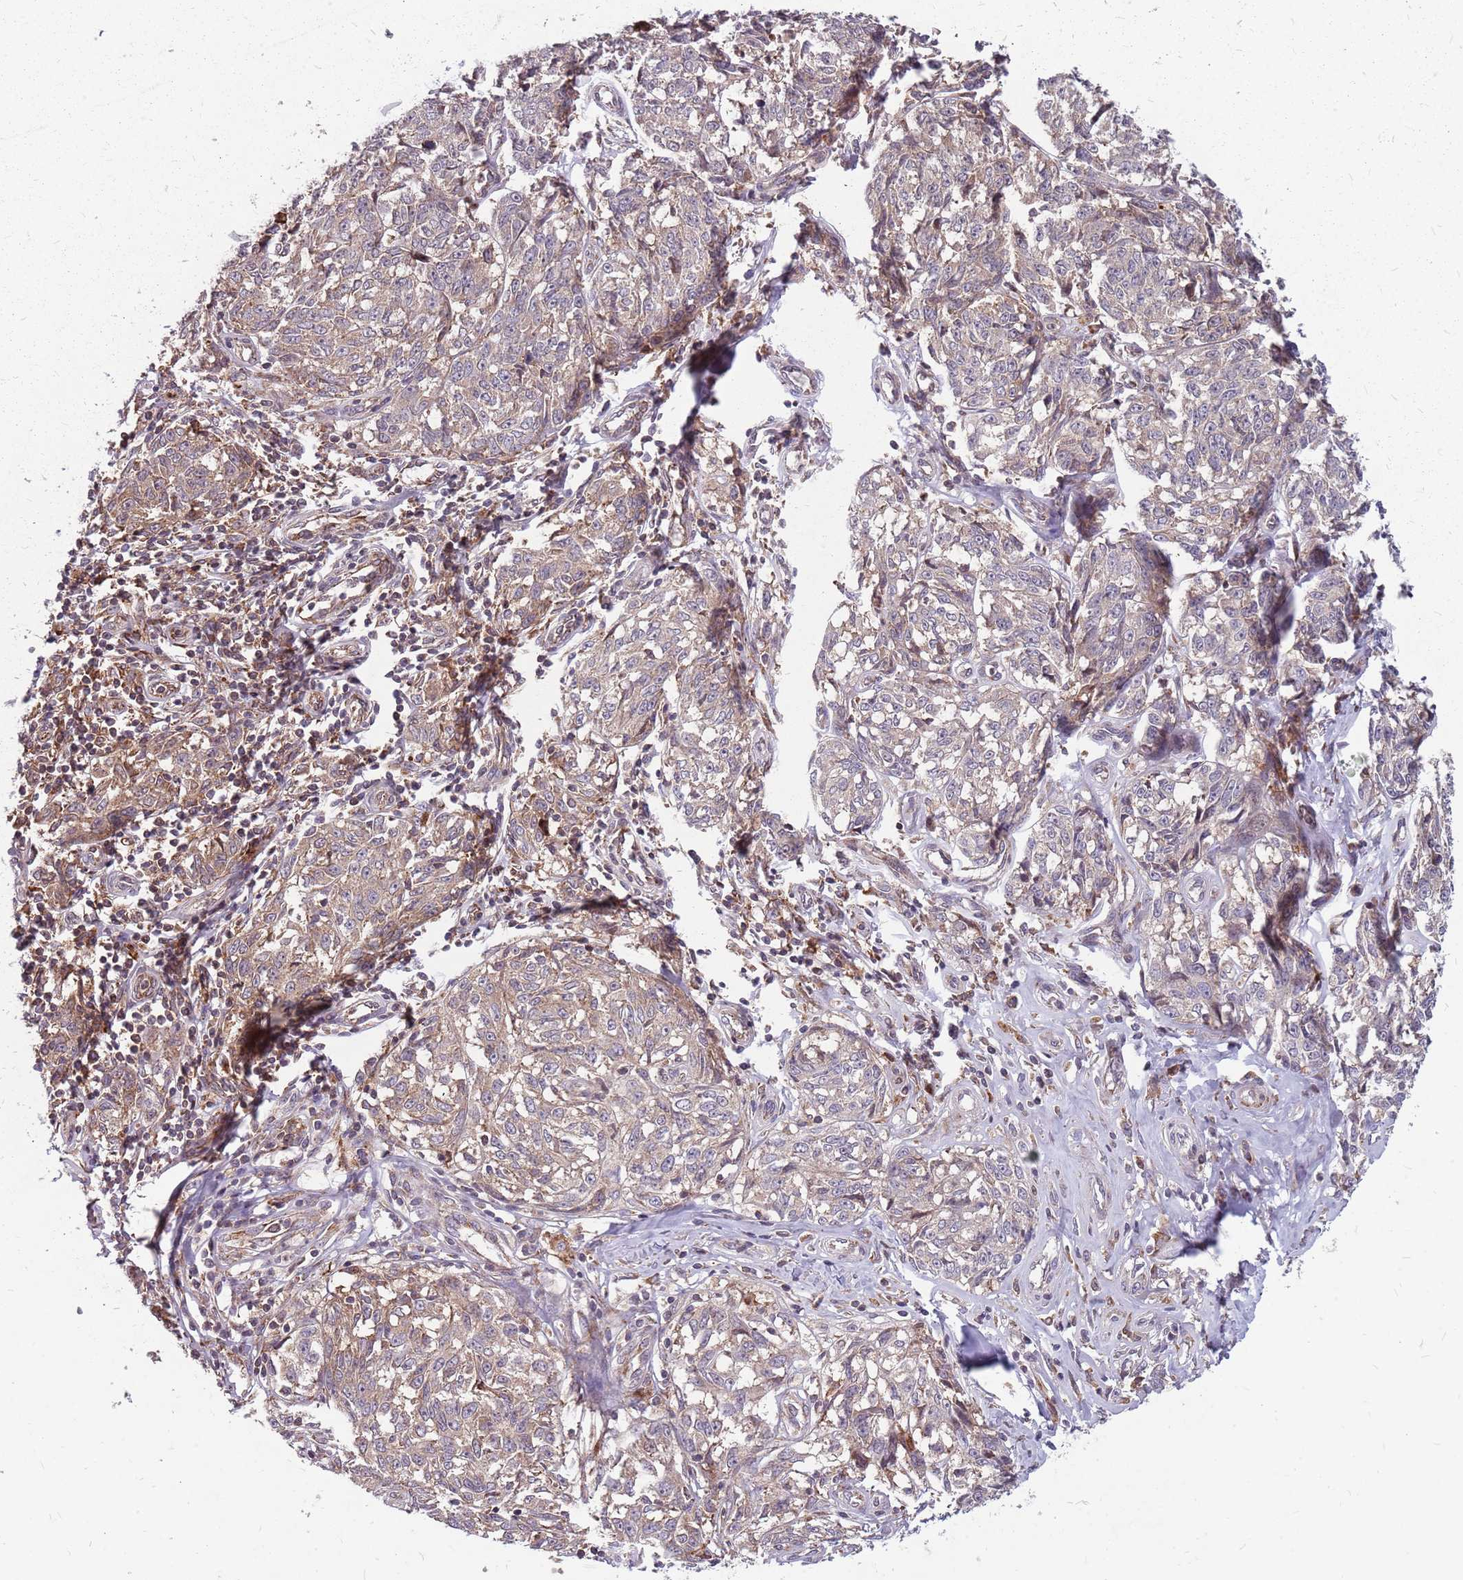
{"staining": {"intensity": "weak", "quantity": "25%-75%", "location": "cytoplasmic/membranous"}, "tissue": "melanoma", "cell_type": "Tumor cells", "image_type": "cancer", "snomed": [{"axis": "morphology", "description": "Normal tissue, NOS"}, {"axis": "morphology", "description": "Malignant melanoma, NOS"}, {"axis": "topography", "description": "Skin"}], "caption": "DAB (3,3'-diaminobenzidine) immunohistochemical staining of melanoma reveals weak cytoplasmic/membranous protein staining in about 25%-75% of tumor cells. (Brightfield microscopy of DAB IHC at high magnification).", "gene": "NME4", "patient": {"sex": "female", "age": 64}}